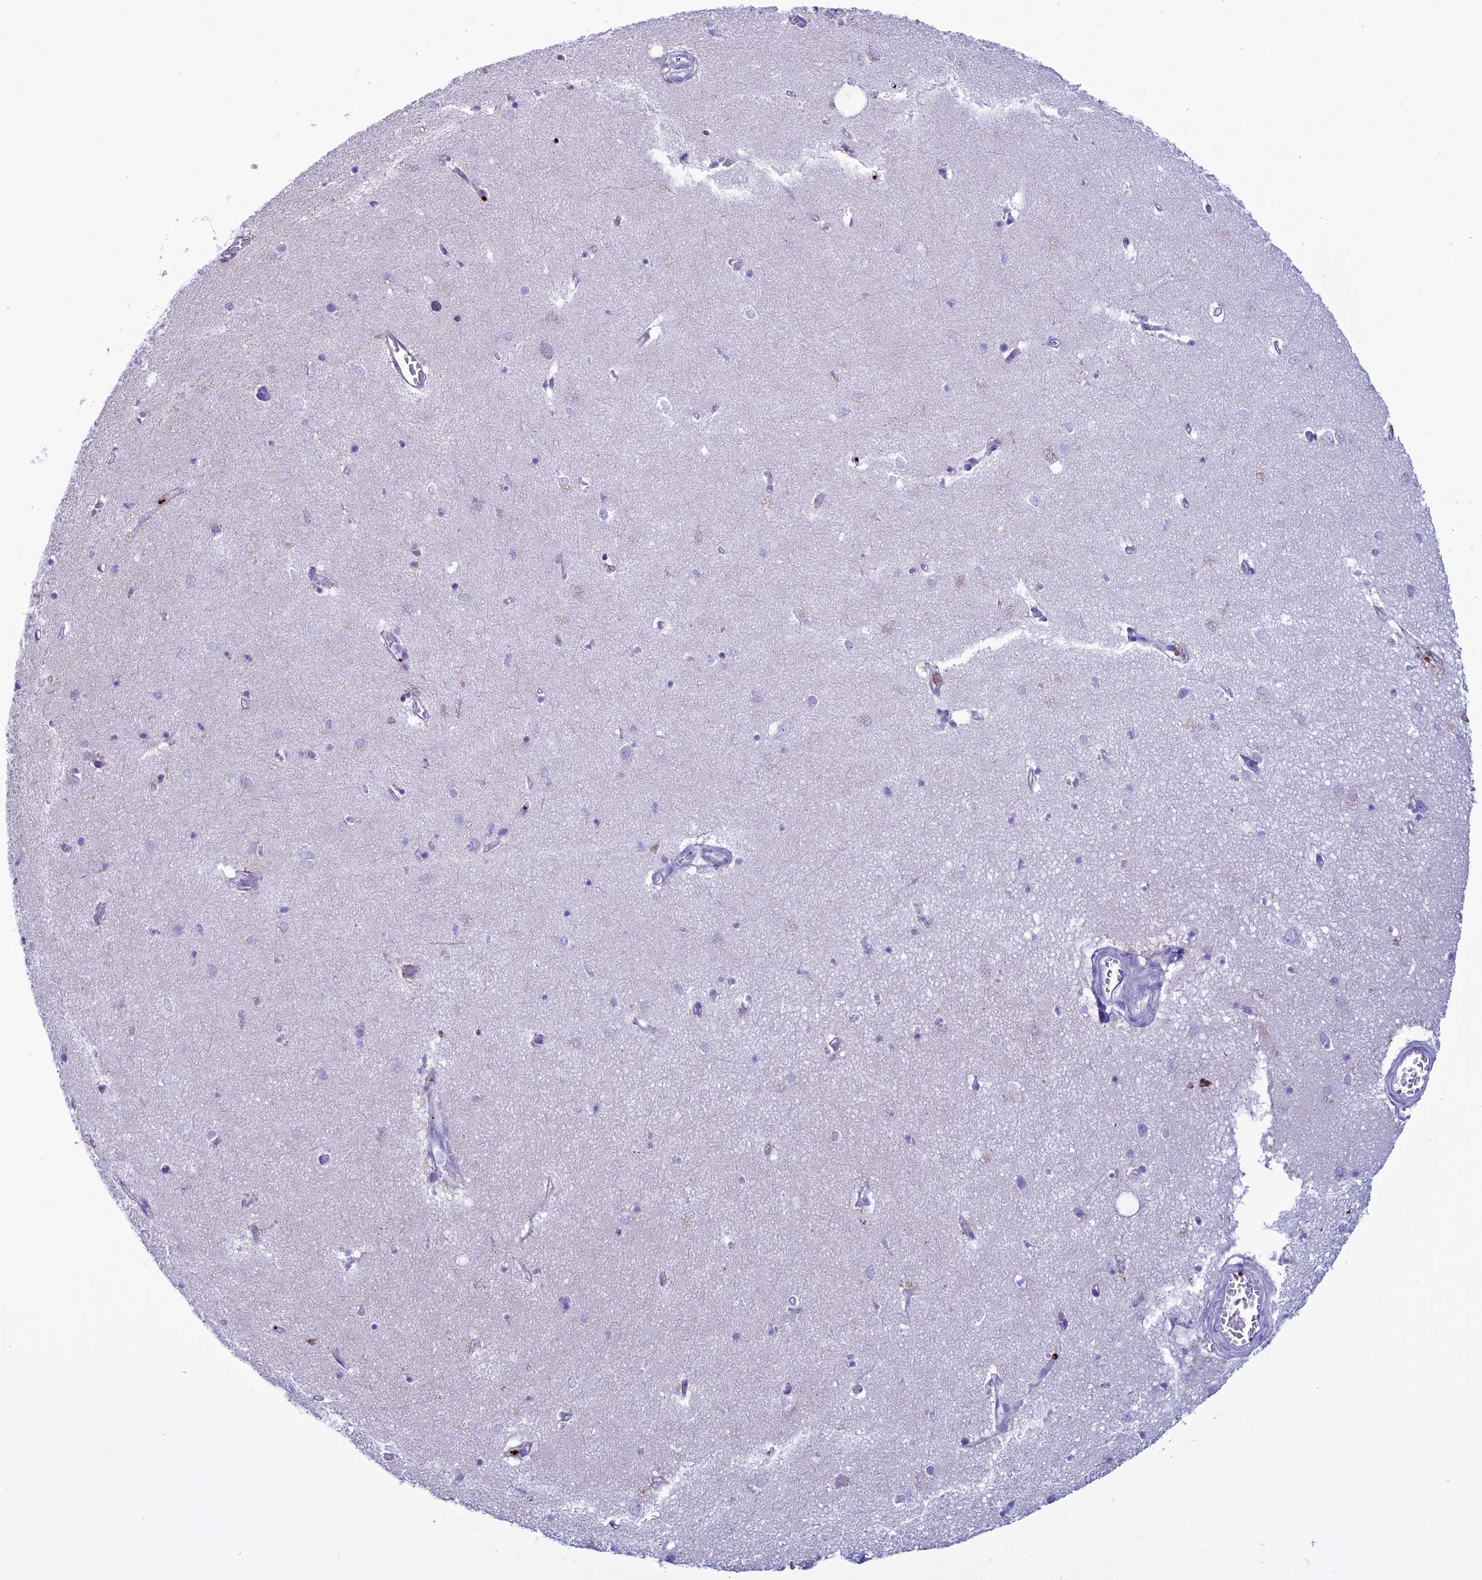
{"staining": {"intensity": "negative", "quantity": "none", "location": "none"}, "tissue": "hippocampus", "cell_type": "Glial cells", "image_type": "normal", "snomed": [{"axis": "morphology", "description": "Normal tissue, NOS"}, {"axis": "topography", "description": "Hippocampus"}], "caption": "The immunohistochemistry (IHC) photomicrograph has no significant staining in glial cells of hippocampus.", "gene": "C21orf140", "patient": {"sex": "female", "age": 64}}